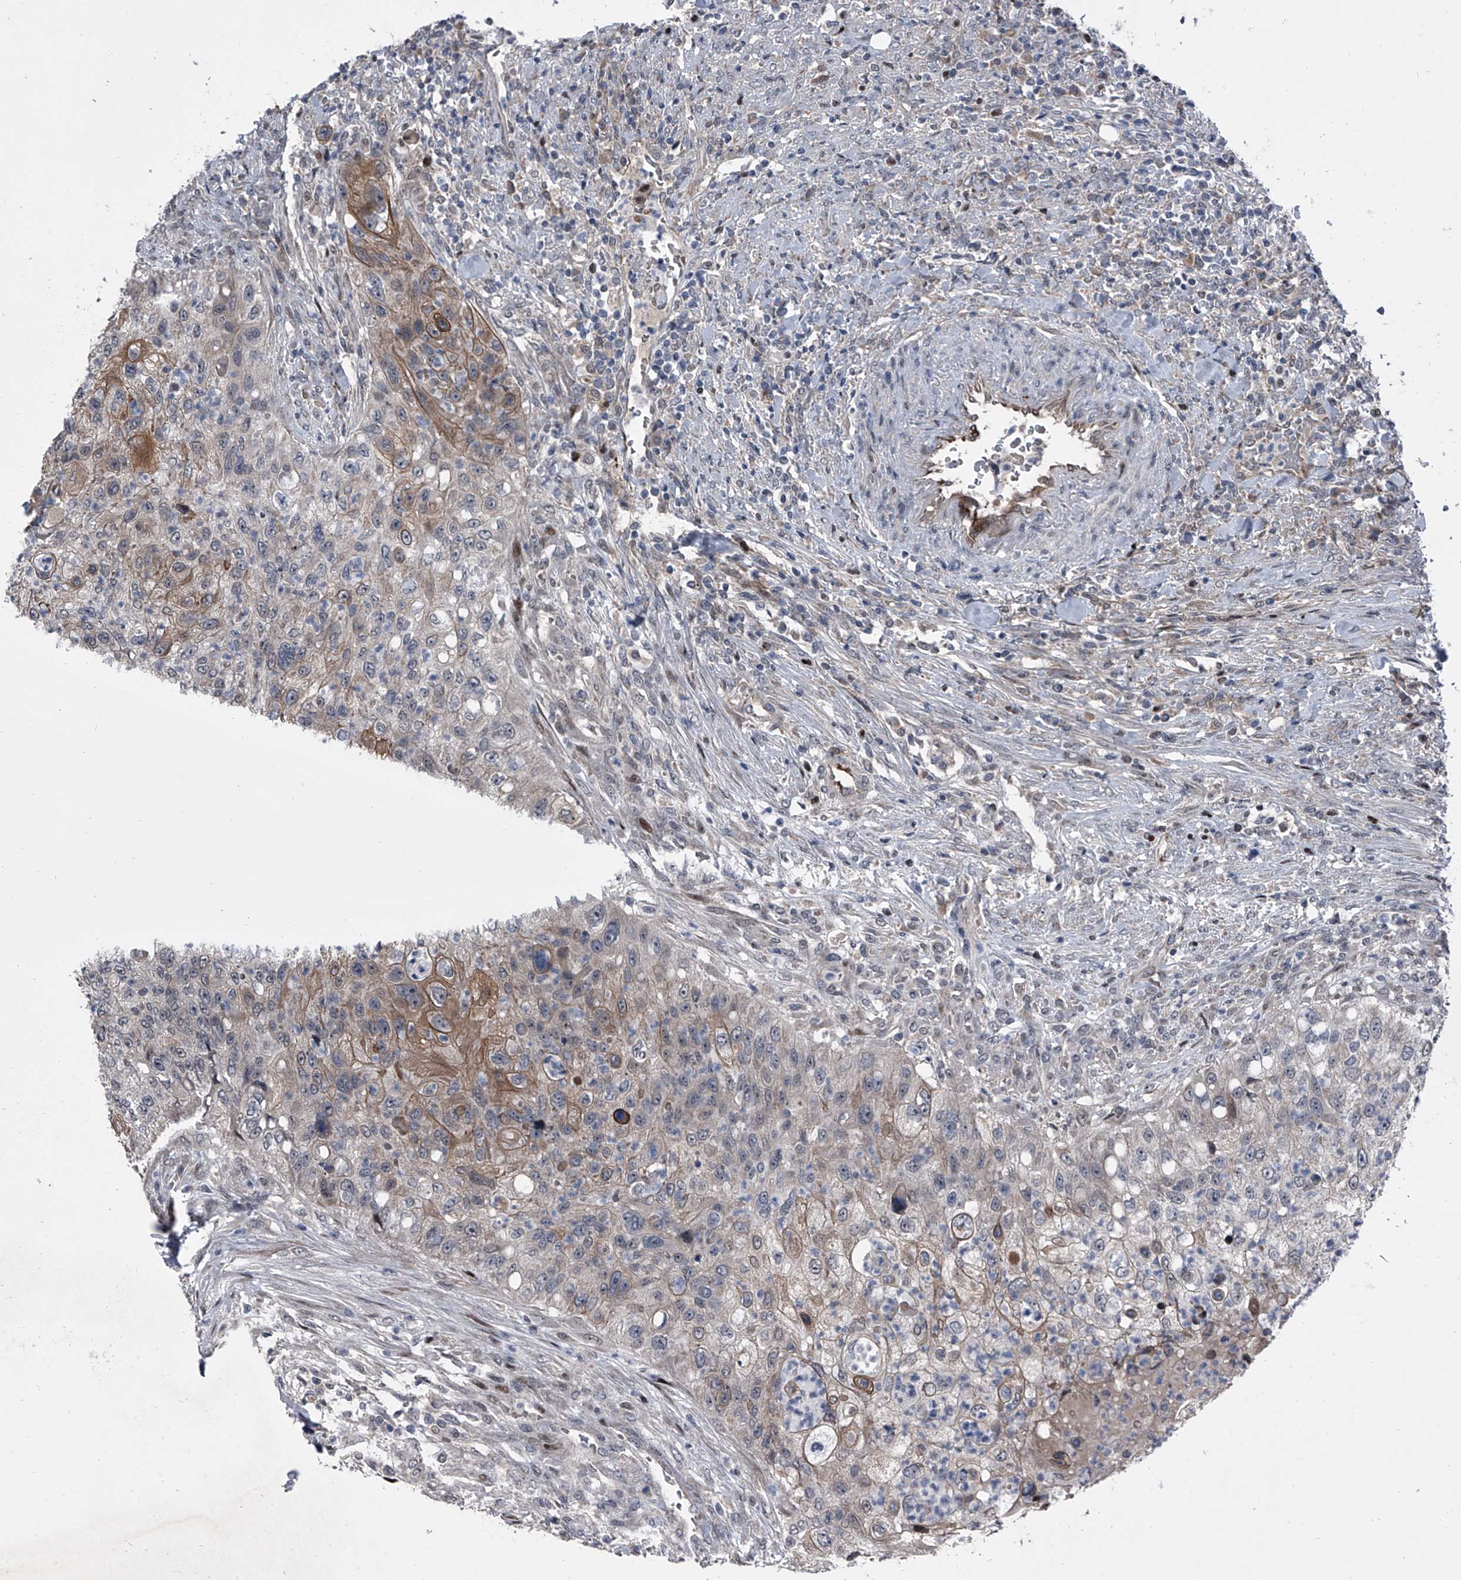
{"staining": {"intensity": "moderate", "quantity": "<25%", "location": "cytoplasmic/membranous"}, "tissue": "urothelial cancer", "cell_type": "Tumor cells", "image_type": "cancer", "snomed": [{"axis": "morphology", "description": "Urothelial carcinoma, High grade"}, {"axis": "topography", "description": "Urinary bladder"}], "caption": "The micrograph reveals immunohistochemical staining of urothelial cancer. There is moderate cytoplasmic/membranous expression is identified in about <25% of tumor cells.", "gene": "ELK4", "patient": {"sex": "female", "age": 60}}